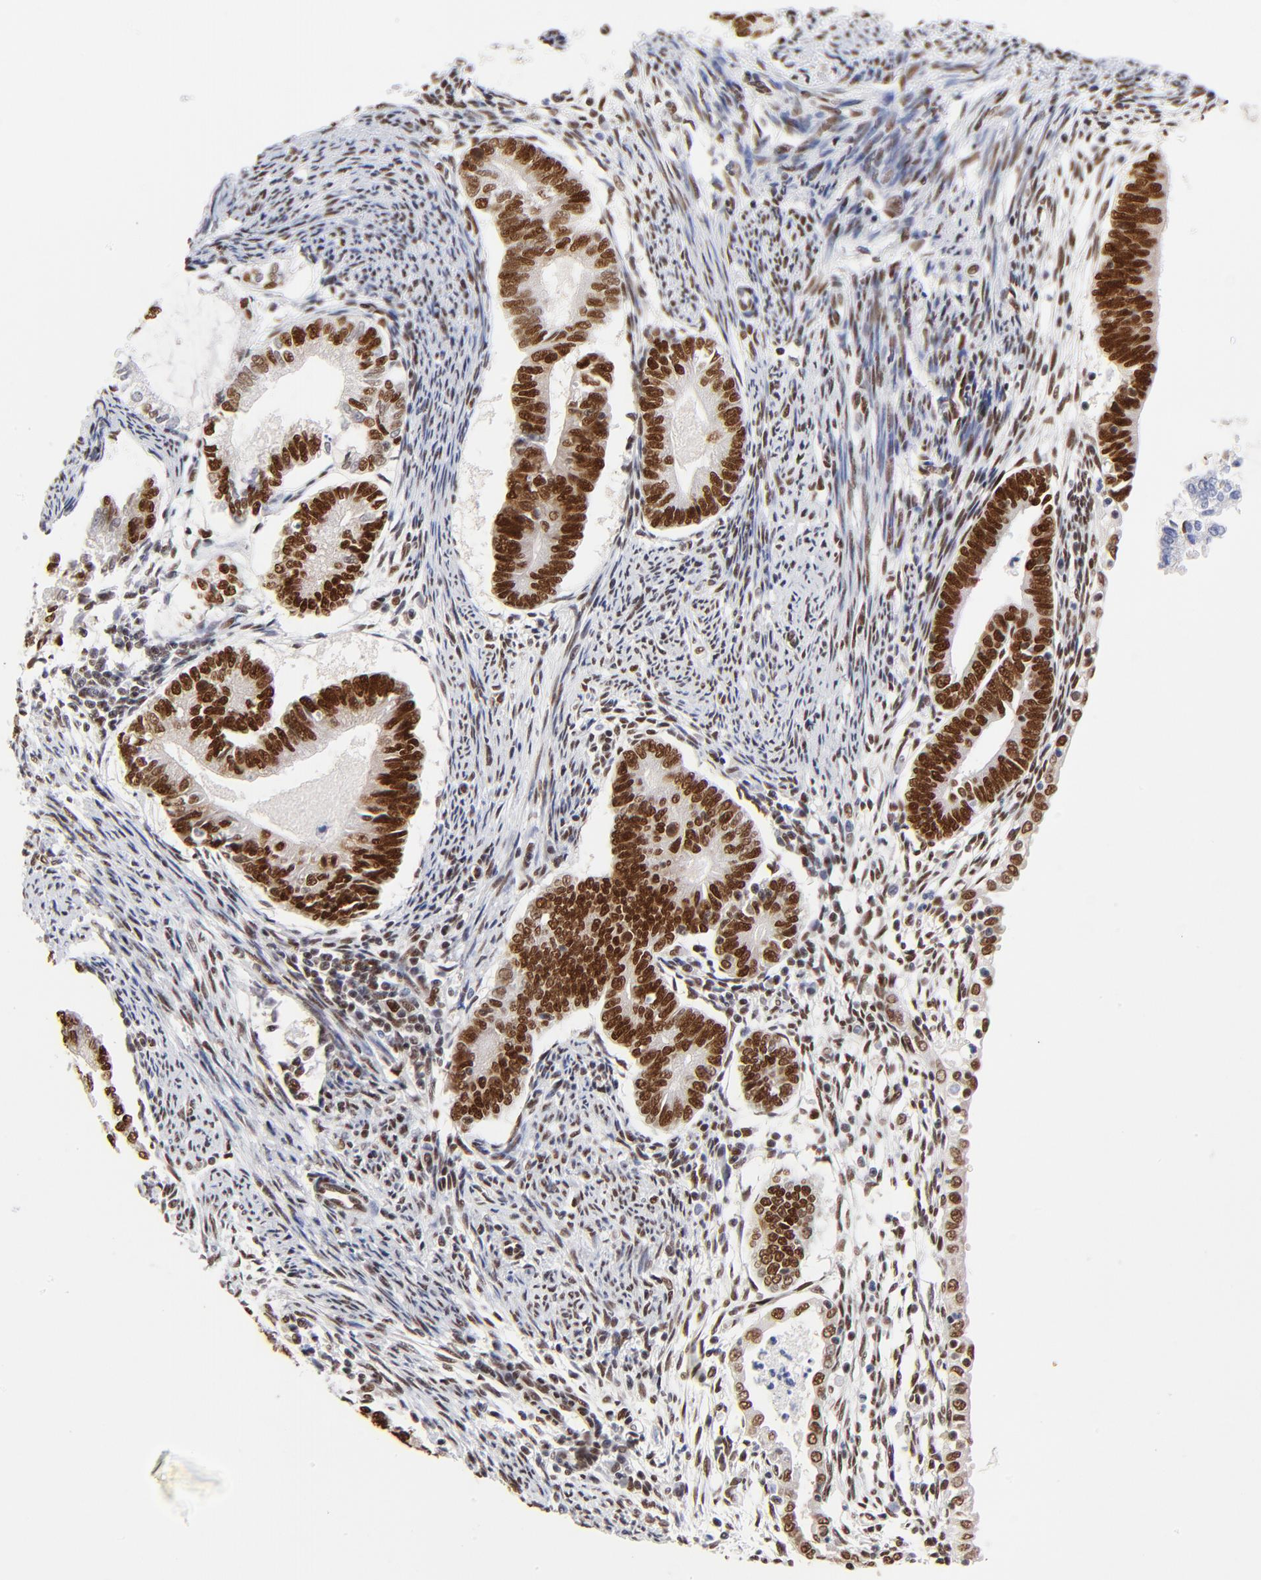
{"staining": {"intensity": "strong", "quantity": ">75%", "location": "nuclear"}, "tissue": "endometrial cancer", "cell_type": "Tumor cells", "image_type": "cancer", "snomed": [{"axis": "morphology", "description": "Adenocarcinoma, NOS"}, {"axis": "topography", "description": "Endometrium"}], "caption": "Human adenocarcinoma (endometrial) stained for a protein (brown) displays strong nuclear positive staining in about >75% of tumor cells.", "gene": "ZMYM3", "patient": {"sex": "female", "age": 63}}